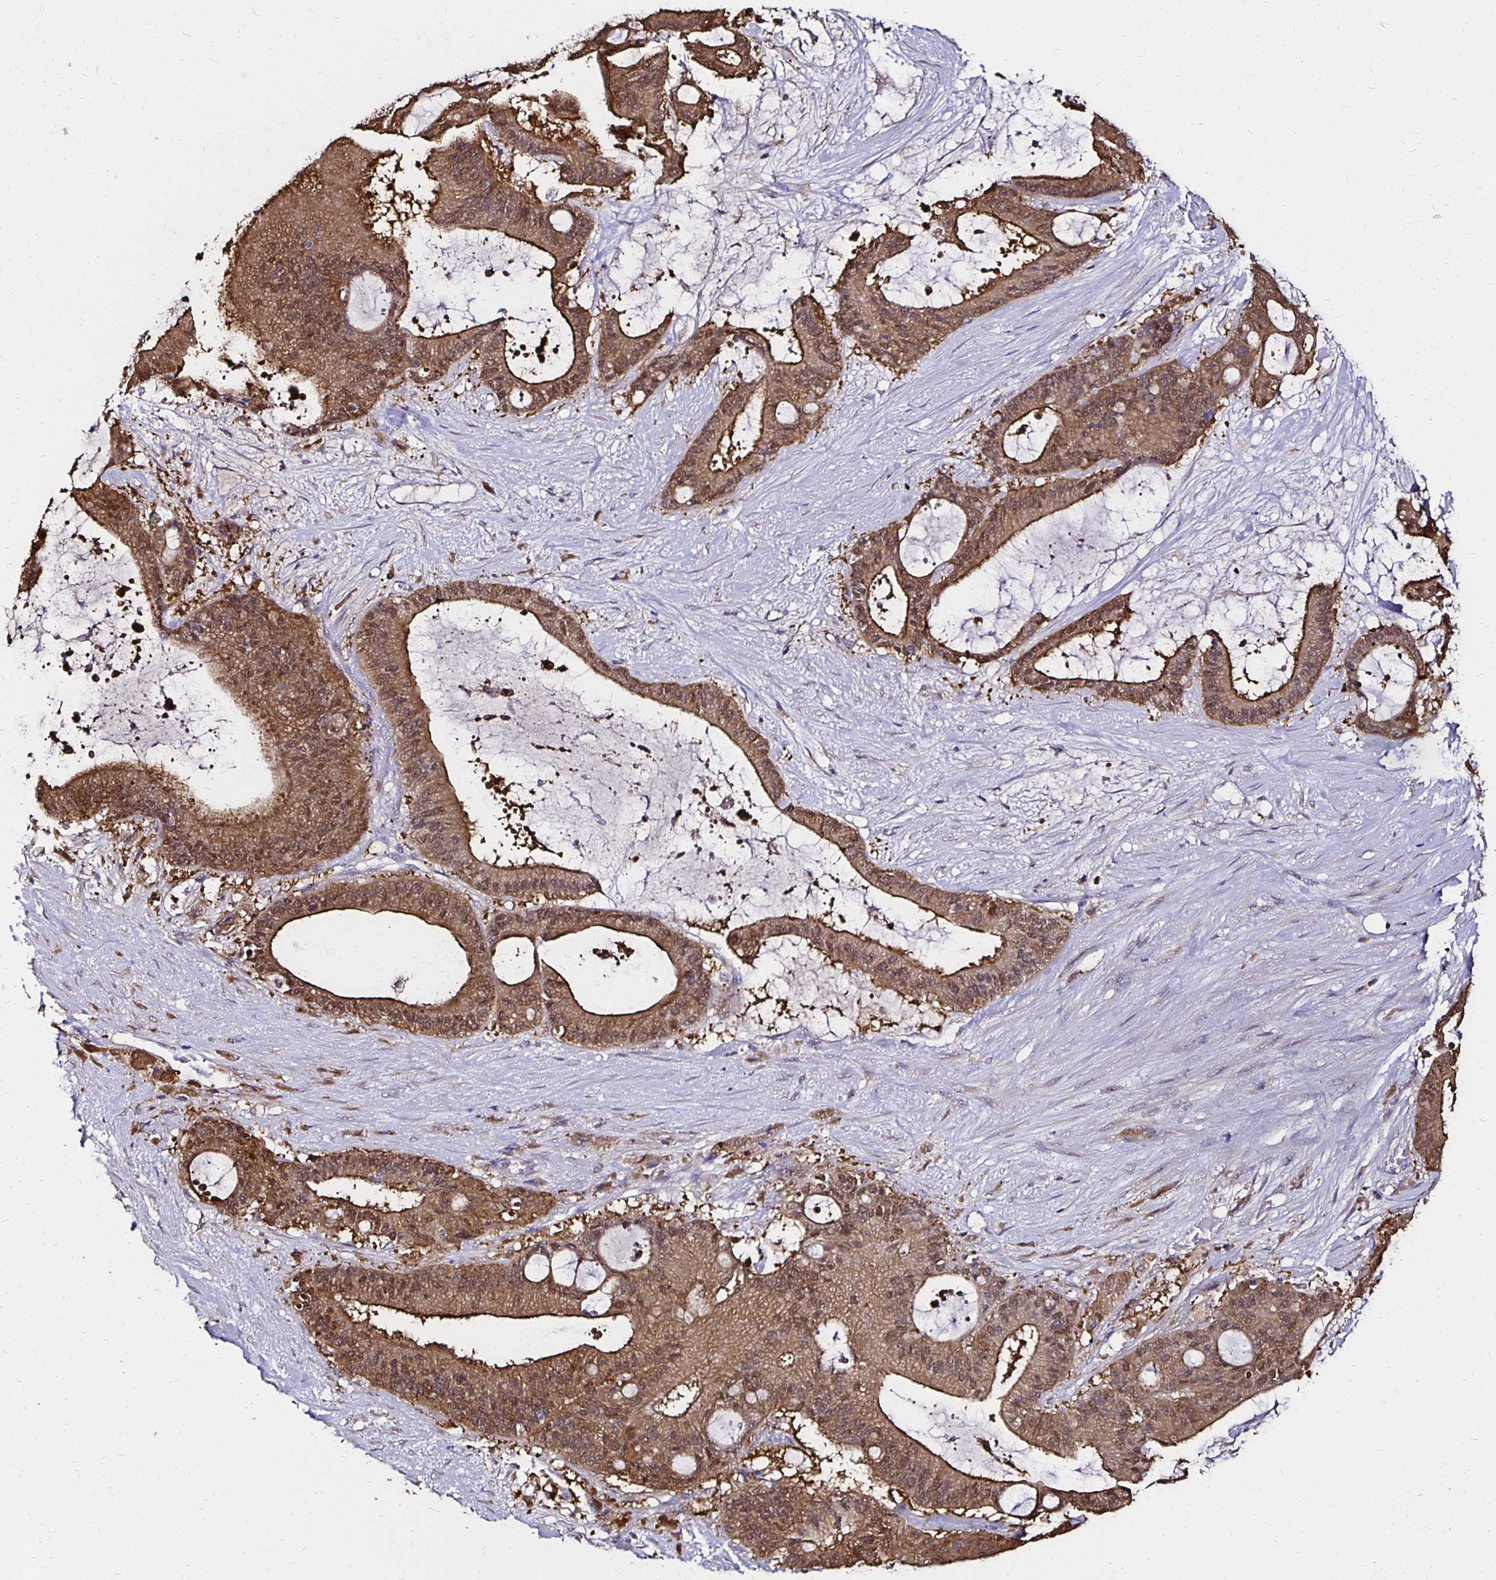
{"staining": {"intensity": "moderate", "quantity": ">75%", "location": "cytoplasmic/membranous,nuclear"}, "tissue": "liver cancer", "cell_type": "Tumor cells", "image_type": "cancer", "snomed": [{"axis": "morphology", "description": "Normal tissue, NOS"}, {"axis": "morphology", "description": "Cholangiocarcinoma"}, {"axis": "topography", "description": "Liver"}, {"axis": "topography", "description": "Peripheral nerve tissue"}], "caption": "Protein expression analysis of cholangiocarcinoma (liver) reveals moderate cytoplasmic/membranous and nuclear staining in about >75% of tumor cells. (DAB IHC with brightfield microscopy, high magnification).", "gene": "TXN", "patient": {"sex": "female", "age": 73}}